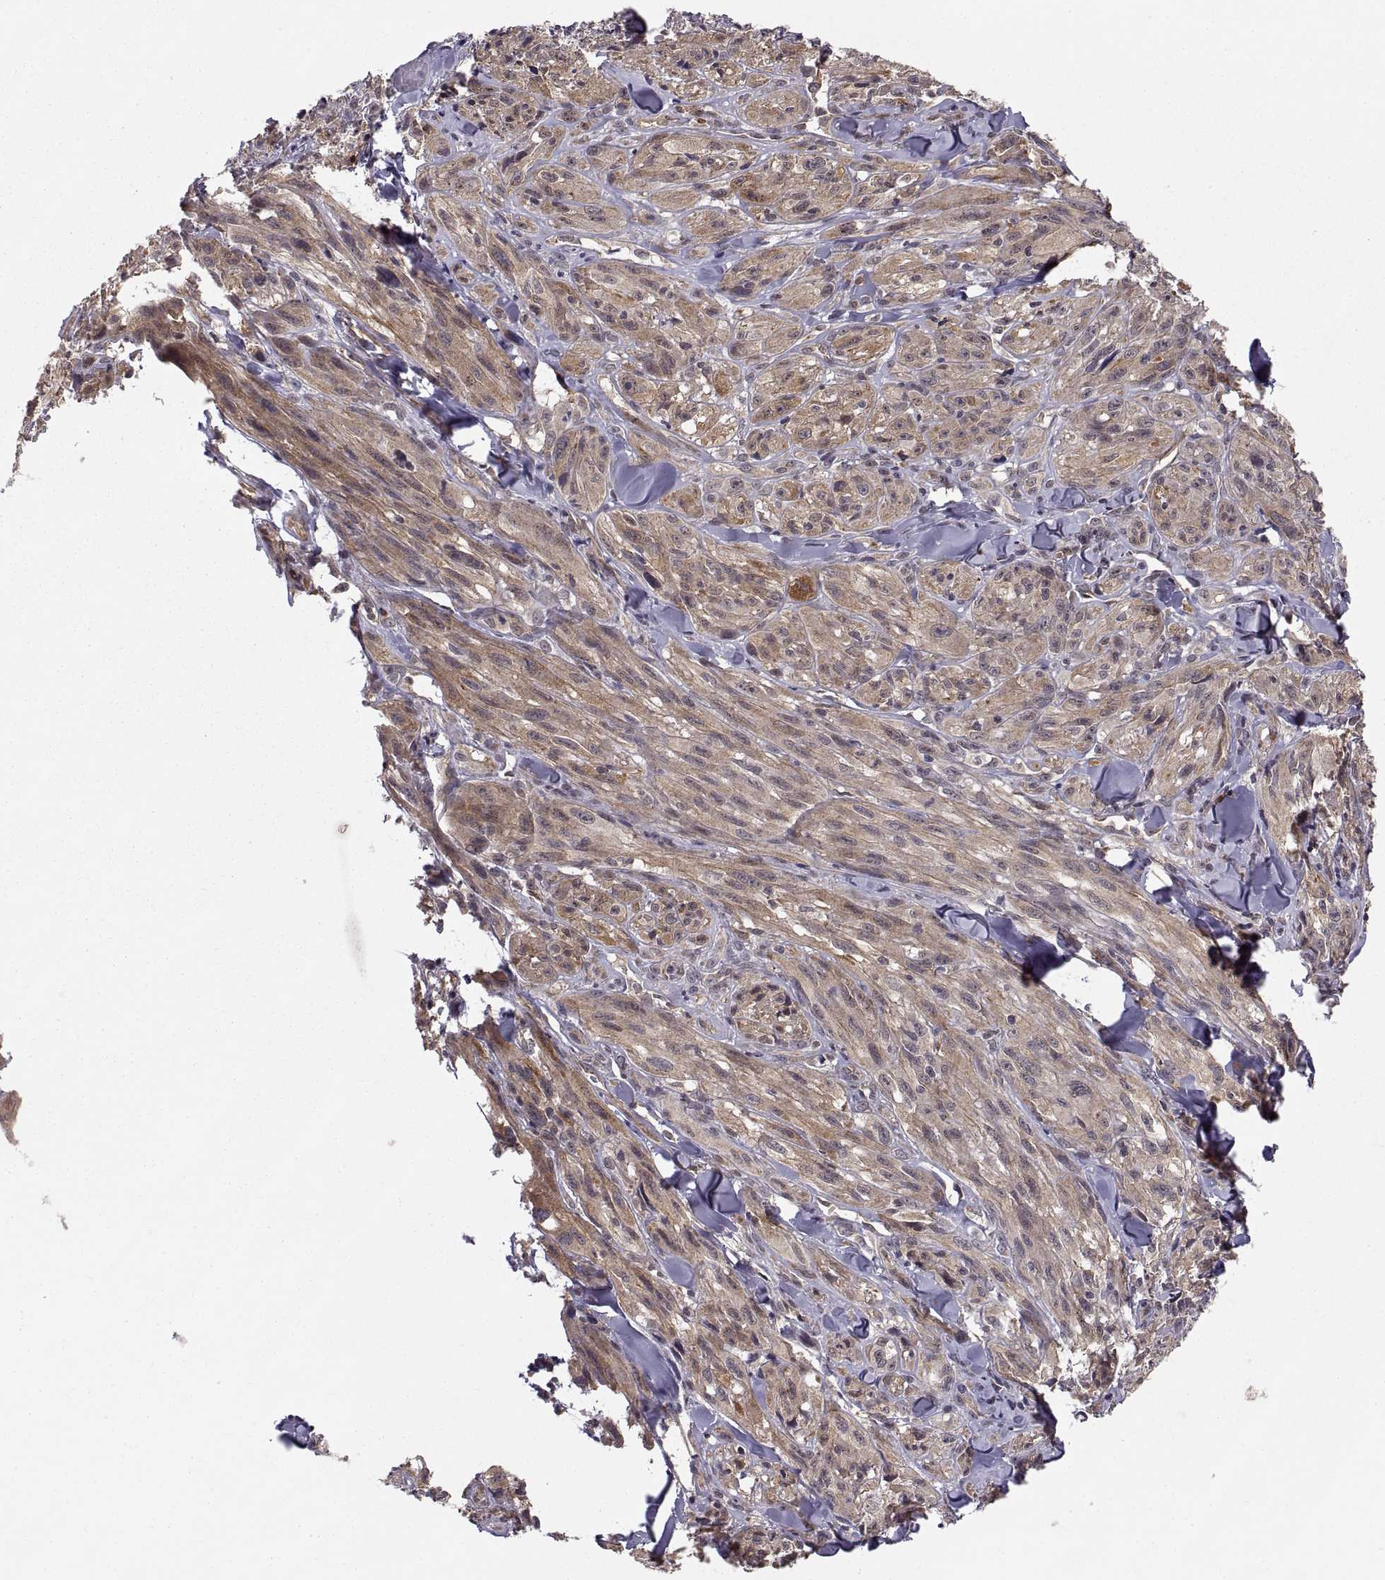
{"staining": {"intensity": "weak", "quantity": "<25%", "location": "cytoplasmic/membranous"}, "tissue": "melanoma", "cell_type": "Tumor cells", "image_type": "cancer", "snomed": [{"axis": "morphology", "description": "Malignant melanoma, NOS"}, {"axis": "topography", "description": "Skin"}], "caption": "Immunohistochemical staining of human melanoma shows no significant positivity in tumor cells.", "gene": "ABL2", "patient": {"sex": "male", "age": 67}}